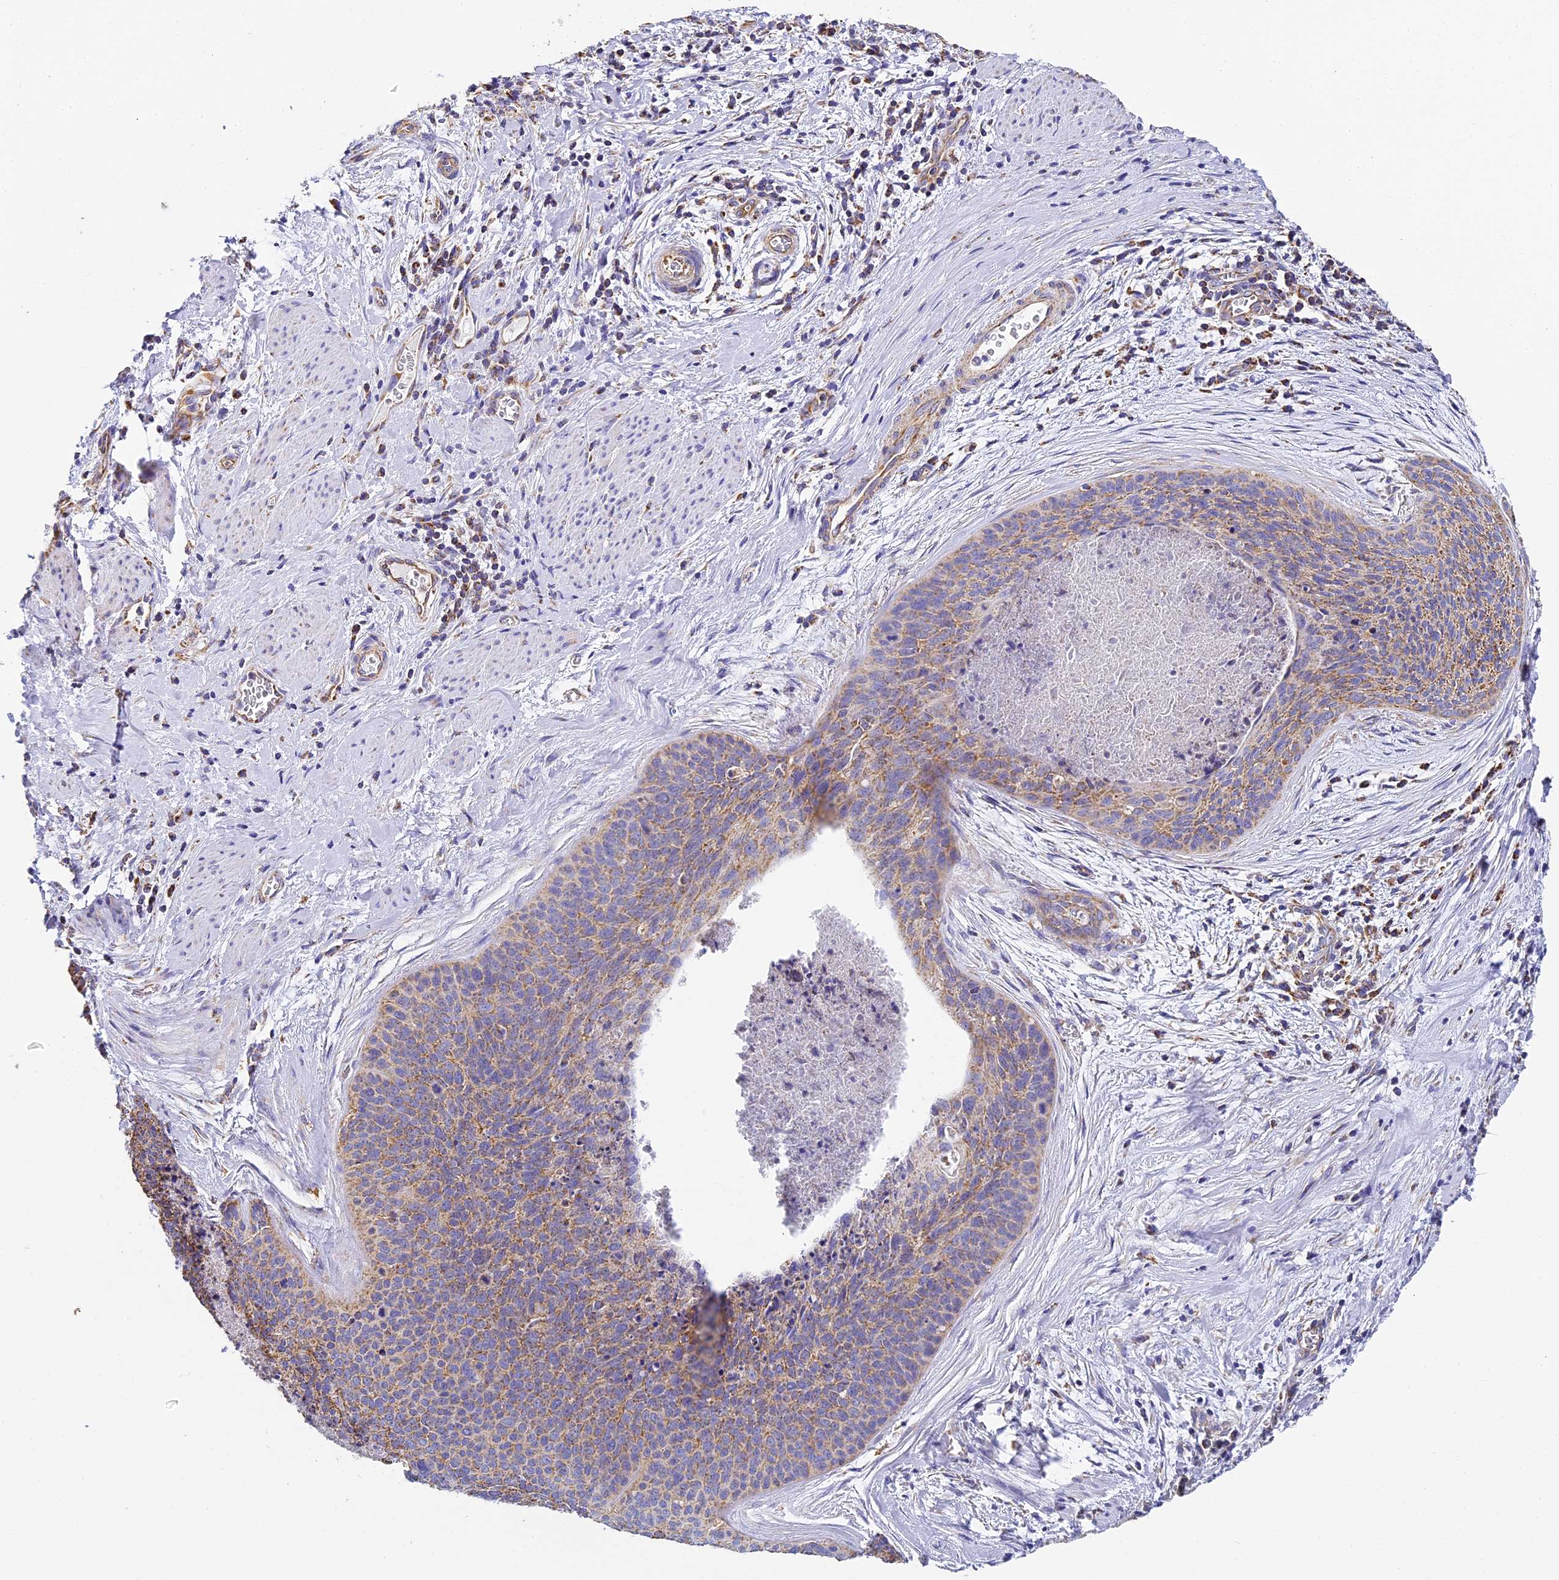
{"staining": {"intensity": "weak", "quantity": ">75%", "location": "cytoplasmic/membranous"}, "tissue": "cervical cancer", "cell_type": "Tumor cells", "image_type": "cancer", "snomed": [{"axis": "morphology", "description": "Squamous cell carcinoma, NOS"}, {"axis": "topography", "description": "Cervix"}], "caption": "Protein staining of cervical squamous cell carcinoma tissue shows weak cytoplasmic/membranous positivity in about >75% of tumor cells. The protein is shown in brown color, while the nuclei are stained blue.", "gene": "STK17A", "patient": {"sex": "female", "age": 55}}